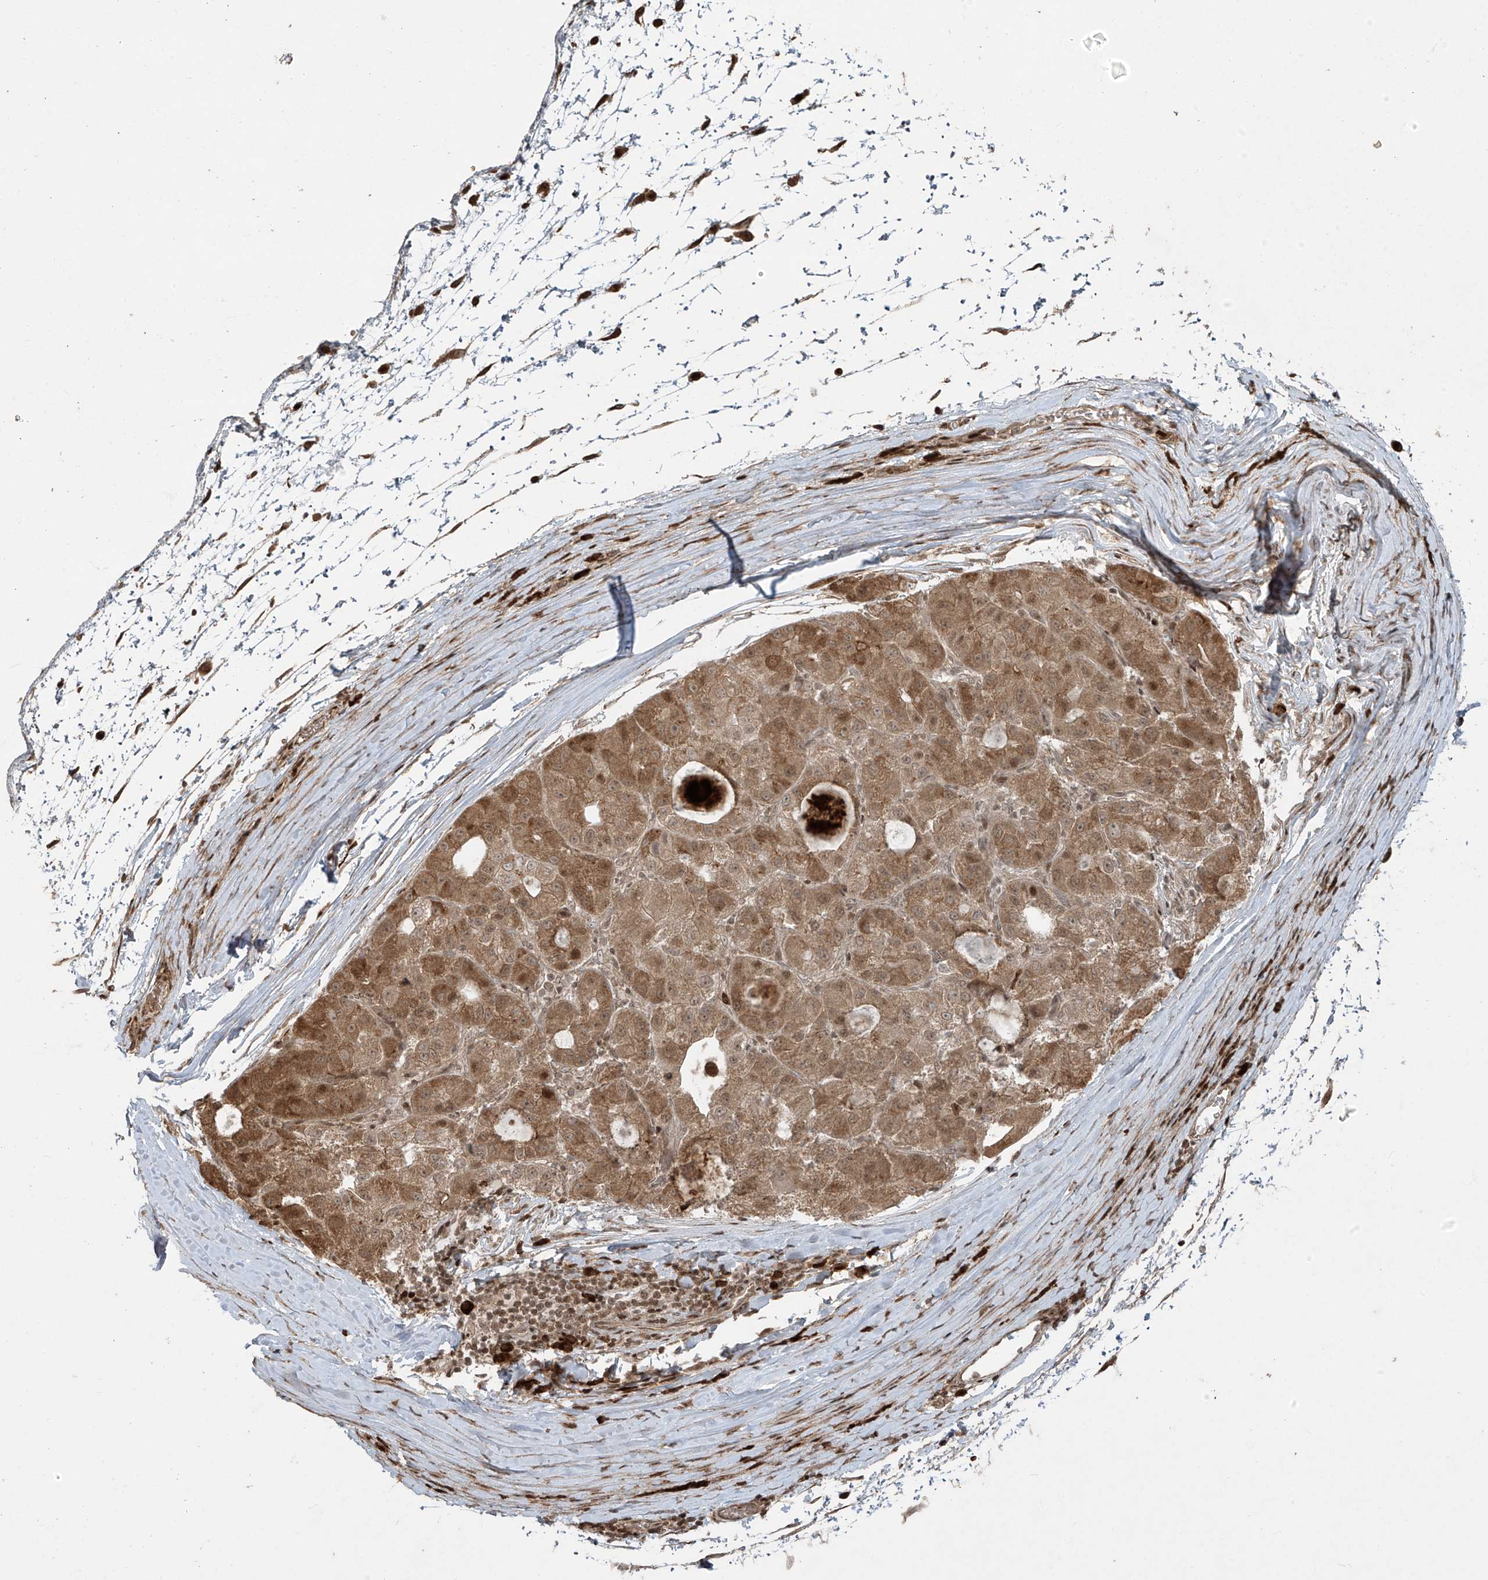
{"staining": {"intensity": "moderate", "quantity": ">75%", "location": "cytoplasmic/membranous,nuclear"}, "tissue": "liver cancer", "cell_type": "Tumor cells", "image_type": "cancer", "snomed": [{"axis": "morphology", "description": "Carcinoma, Hepatocellular, NOS"}, {"axis": "topography", "description": "Liver"}], "caption": "A high-resolution photomicrograph shows immunohistochemistry (IHC) staining of hepatocellular carcinoma (liver), which displays moderate cytoplasmic/membranous and nuclear staining in approximately >75% of tumor cells.", "gene": "TTC22", "patient": {"sex": "male", "age": 80}}